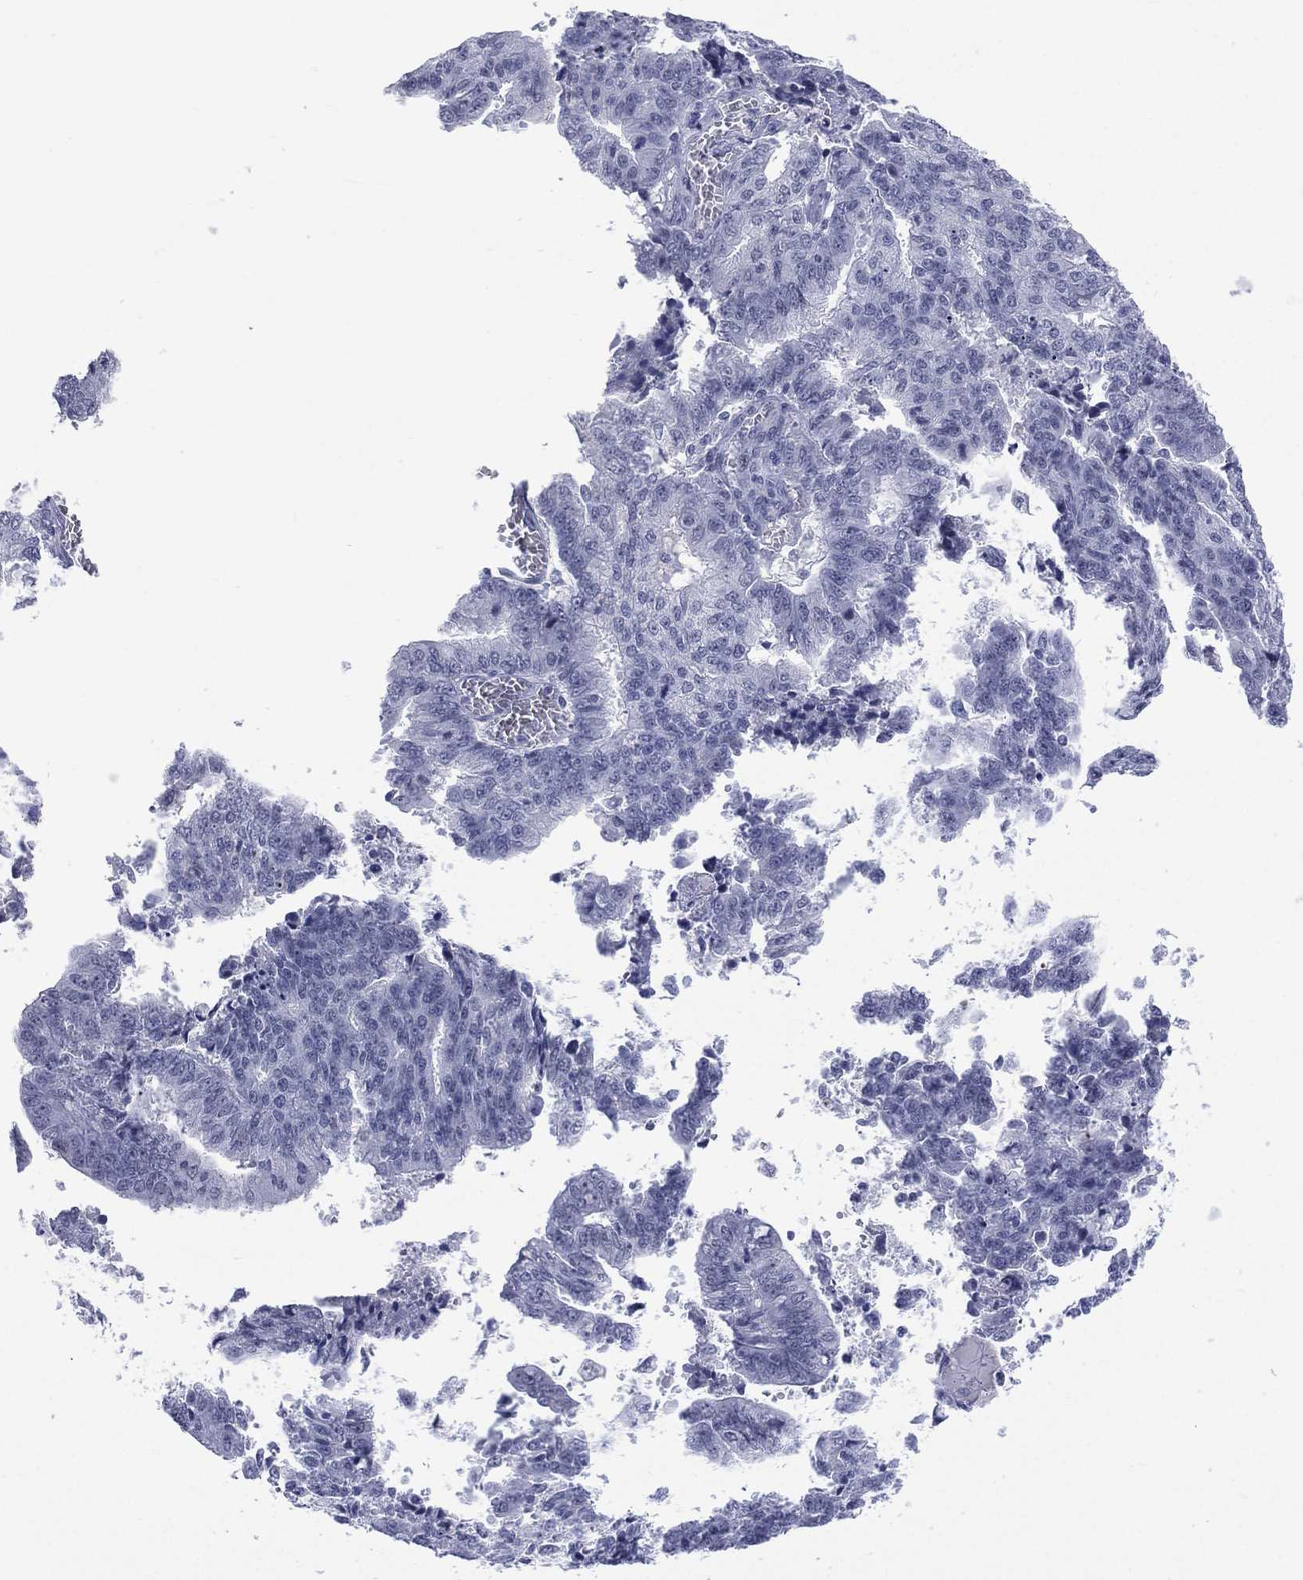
{"staining": {"intensity": "negative", "quantity": "none", "location": "none"}, "tissue": "endometrial cancer", "cell_type": "Tumor cells", "image_type": "cancer", "snomed": [{"axis": "morphology", "description": "Adenocarcinoma, NOS"}, {"axis": "topography", "description": "Endometrium"}], "caption": "Tumor cells show no significant positivity in endometrial cancer (adenocarcinoma). Brightfield microscopy of IHC stained with DAB (brown) and hematoxylin (blue), captured at high magnification.", "gene": "SSX1", "patient": {"sex": "female", "age": 82}}